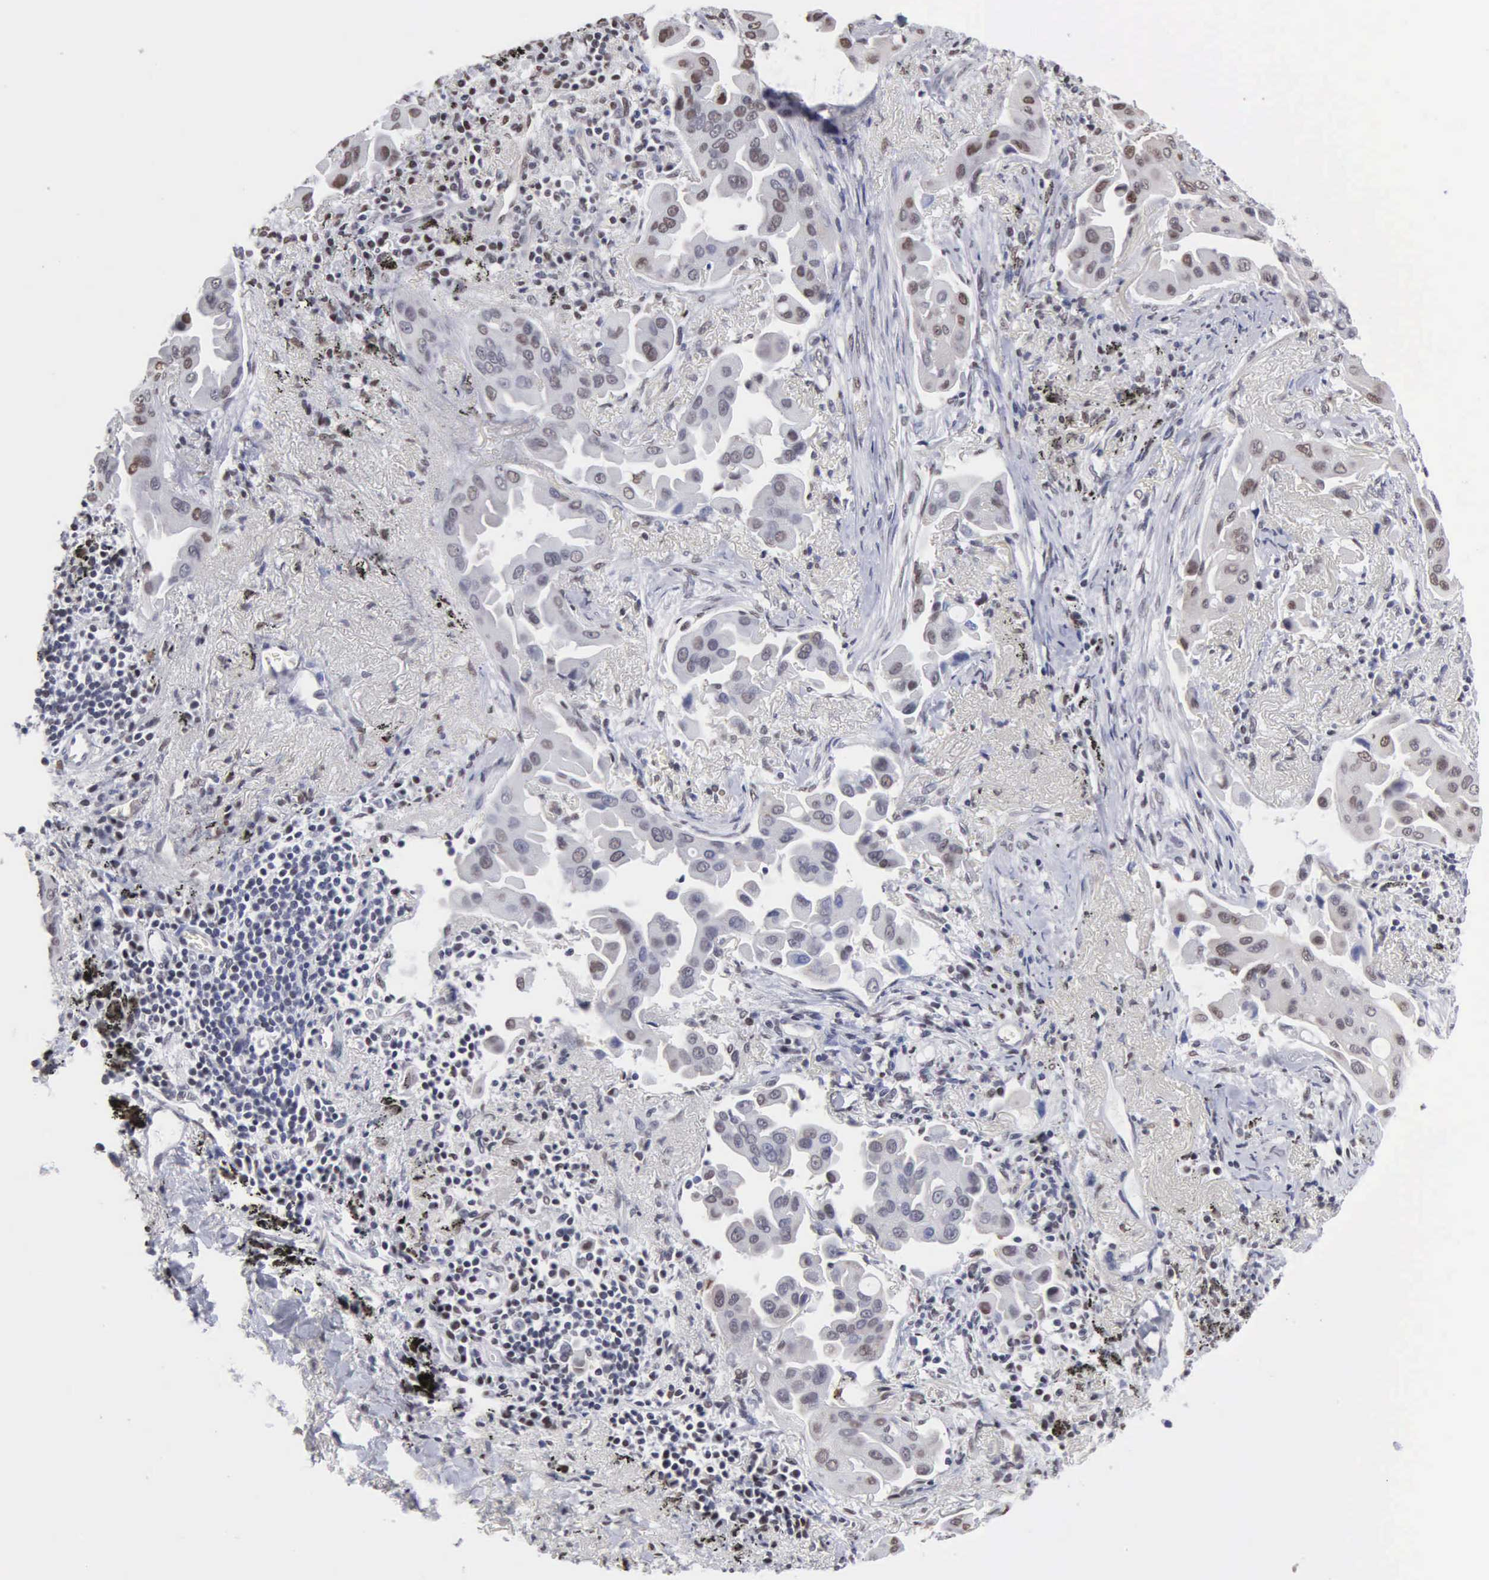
{"staining": {"intensity": "weak", "quantity": "25%-75%", "location": "nuclear"}, "tissue": "lung cancer", "cell_type": "Tumor cells", "image_type": "cancer", "snomed": [{"axis": "morphology", "description": "Adenocarcinoma, NOS"}, {"axis": "topography", "description": "Lung"}], "caption": "Protein staining of adenocarcinoma (lung) tissue reveals weak nuclear staining in about 25%-75% of tumor cells.", "gene": "CCNG1", "patient": {"sex": "male", "age": 68}}